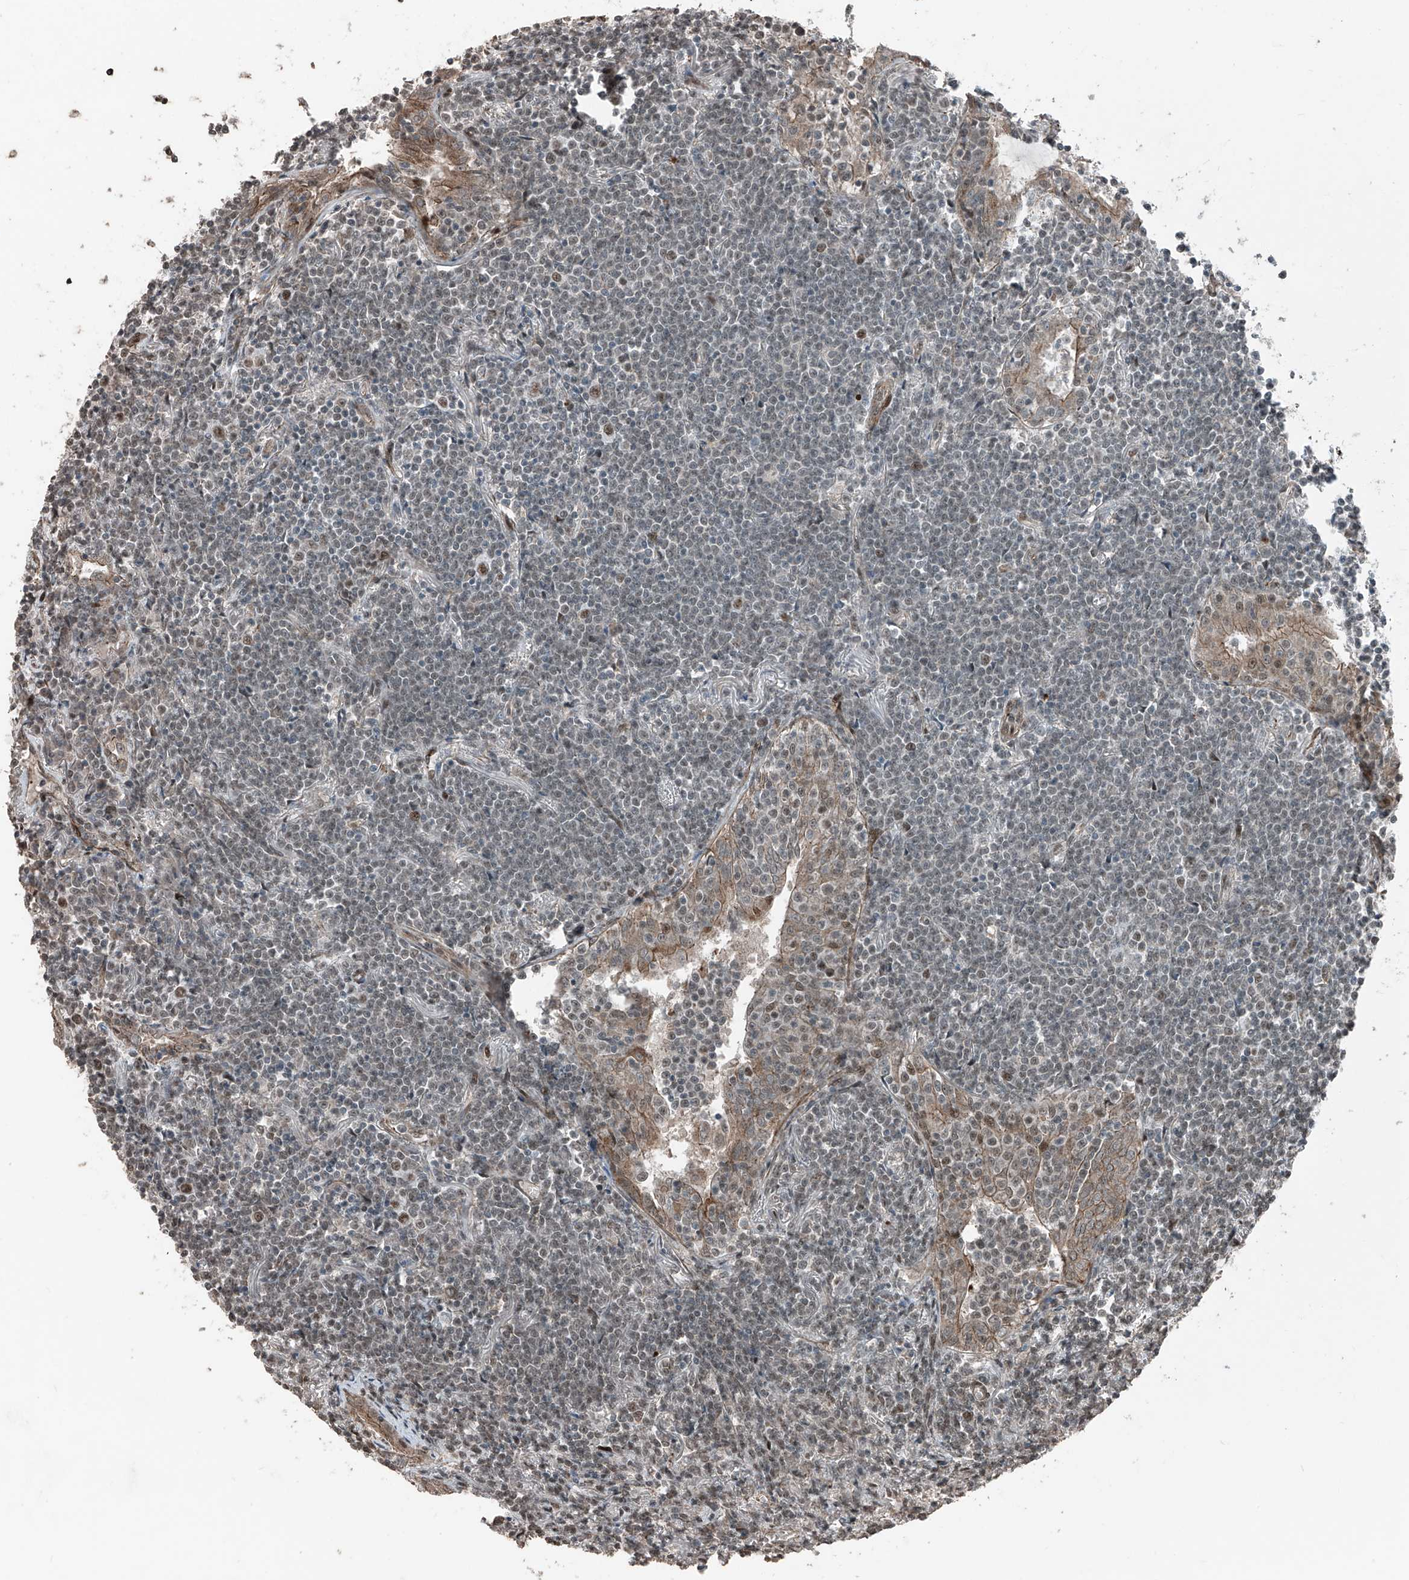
{"staining": {"intensity": "moderate", "quantity": "<25%", "location": "nuclear"}, "tissue": "lymphoma", "cell_type": "Tumor cells", "image_type": "cancer", "snomed": [{"axis": "morphology", "description": "Malignant lymphoma, non-Hodgkin's type, Low grade"}, {"axis": "topography", "description": "Lung"}], "caption": "Lymphoma was stained to show a protein in brown. There is low levels of moderate nuclear positivity in approximately <25% of tumor cells.", "gene": "ZNF570", "patient": {"sex": "female", "age": 71}}